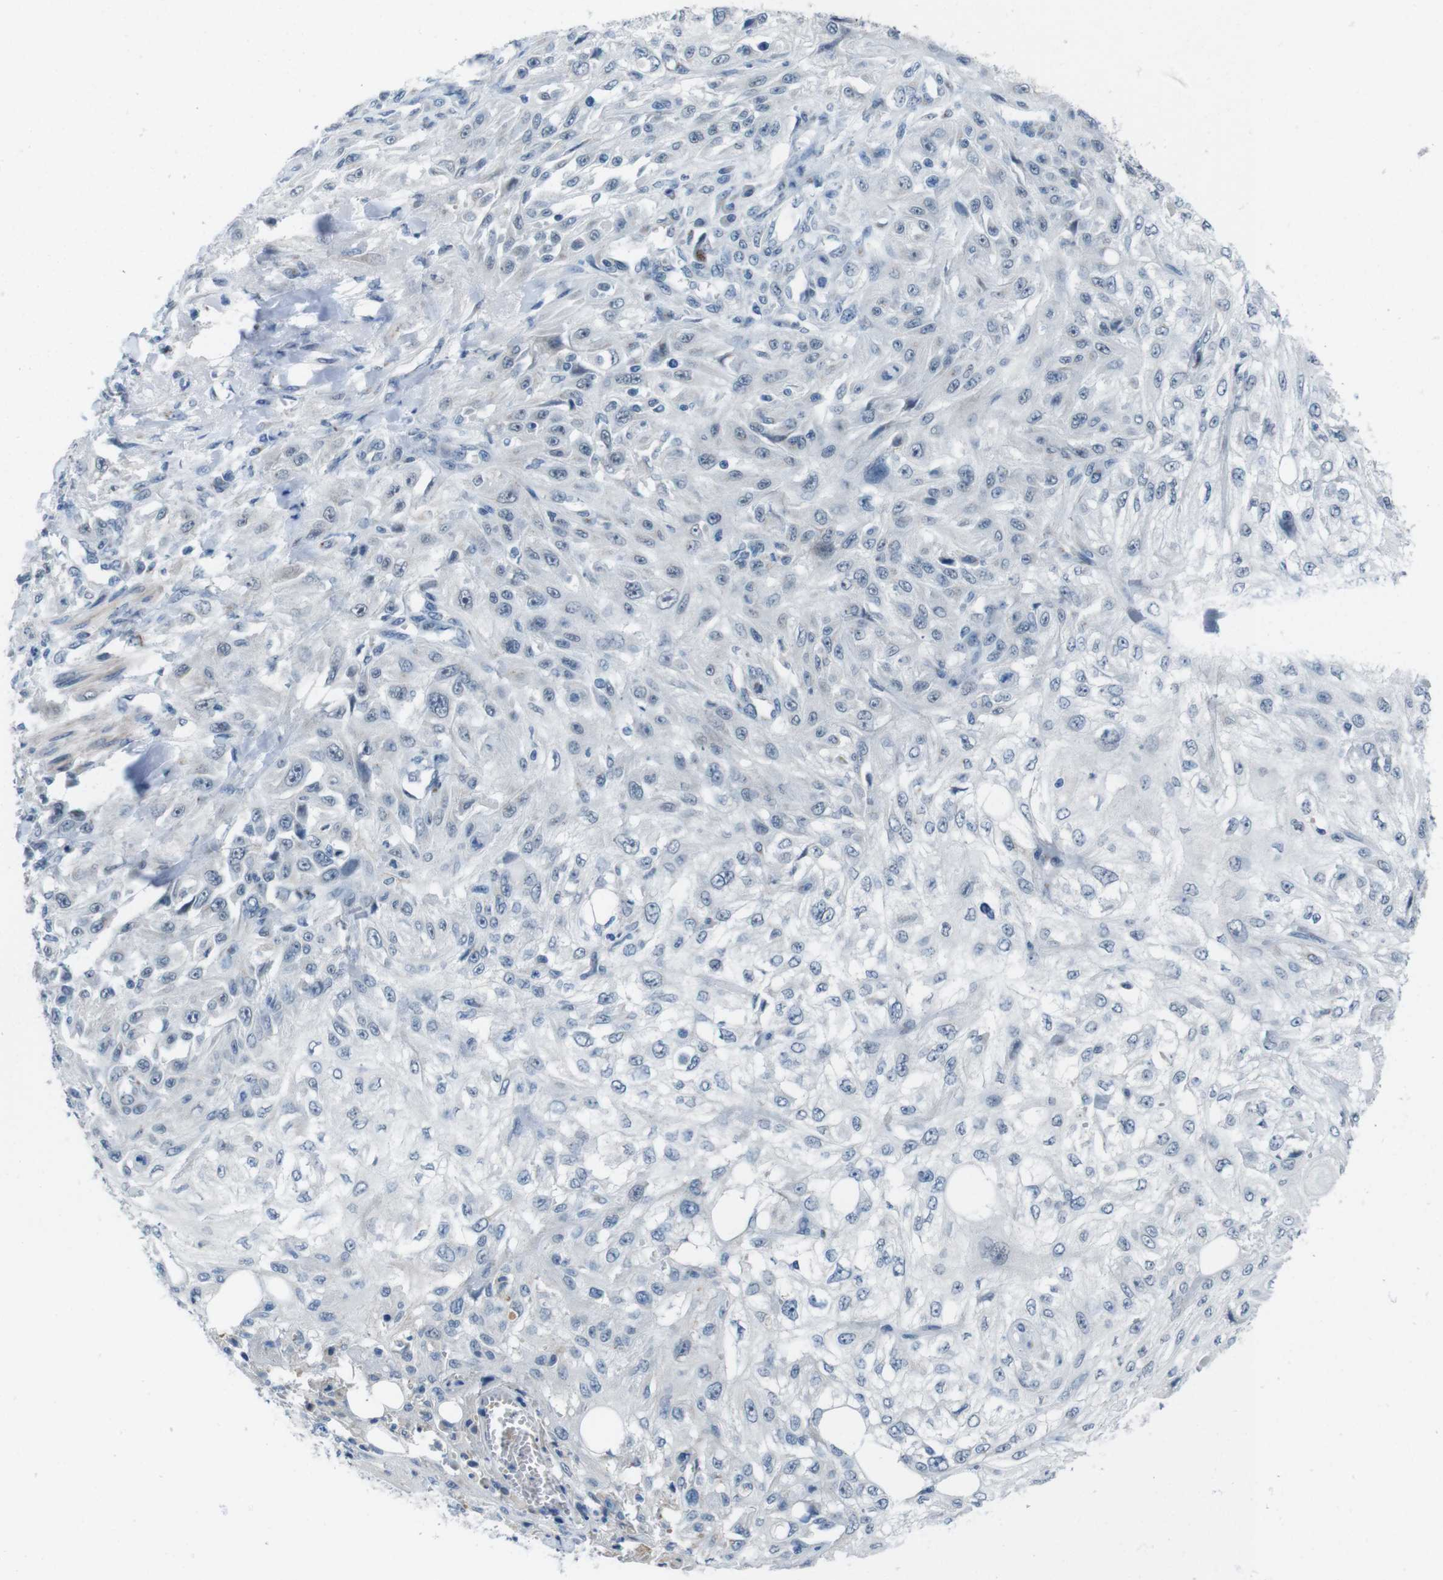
{"staining": {"intensity": "negative", "quantity": "none", "location": "none"}, "tissue": "skin cancer", "cell_type": "Tumor cells", "image_type": "cancer", "snomed": [{"axis": "morphology", "description": "Squamous cell carcinoma, NOS"}, {"axis": "topography", "description": "Skin"}], "caption": "IHC histopathology image of human squamous cell carcinoma (skin) stained for a protein (brown), which displays no expression in tumor cells.", "gene": "CDHR2", "patient": {"sex": "male", "age": 75}}